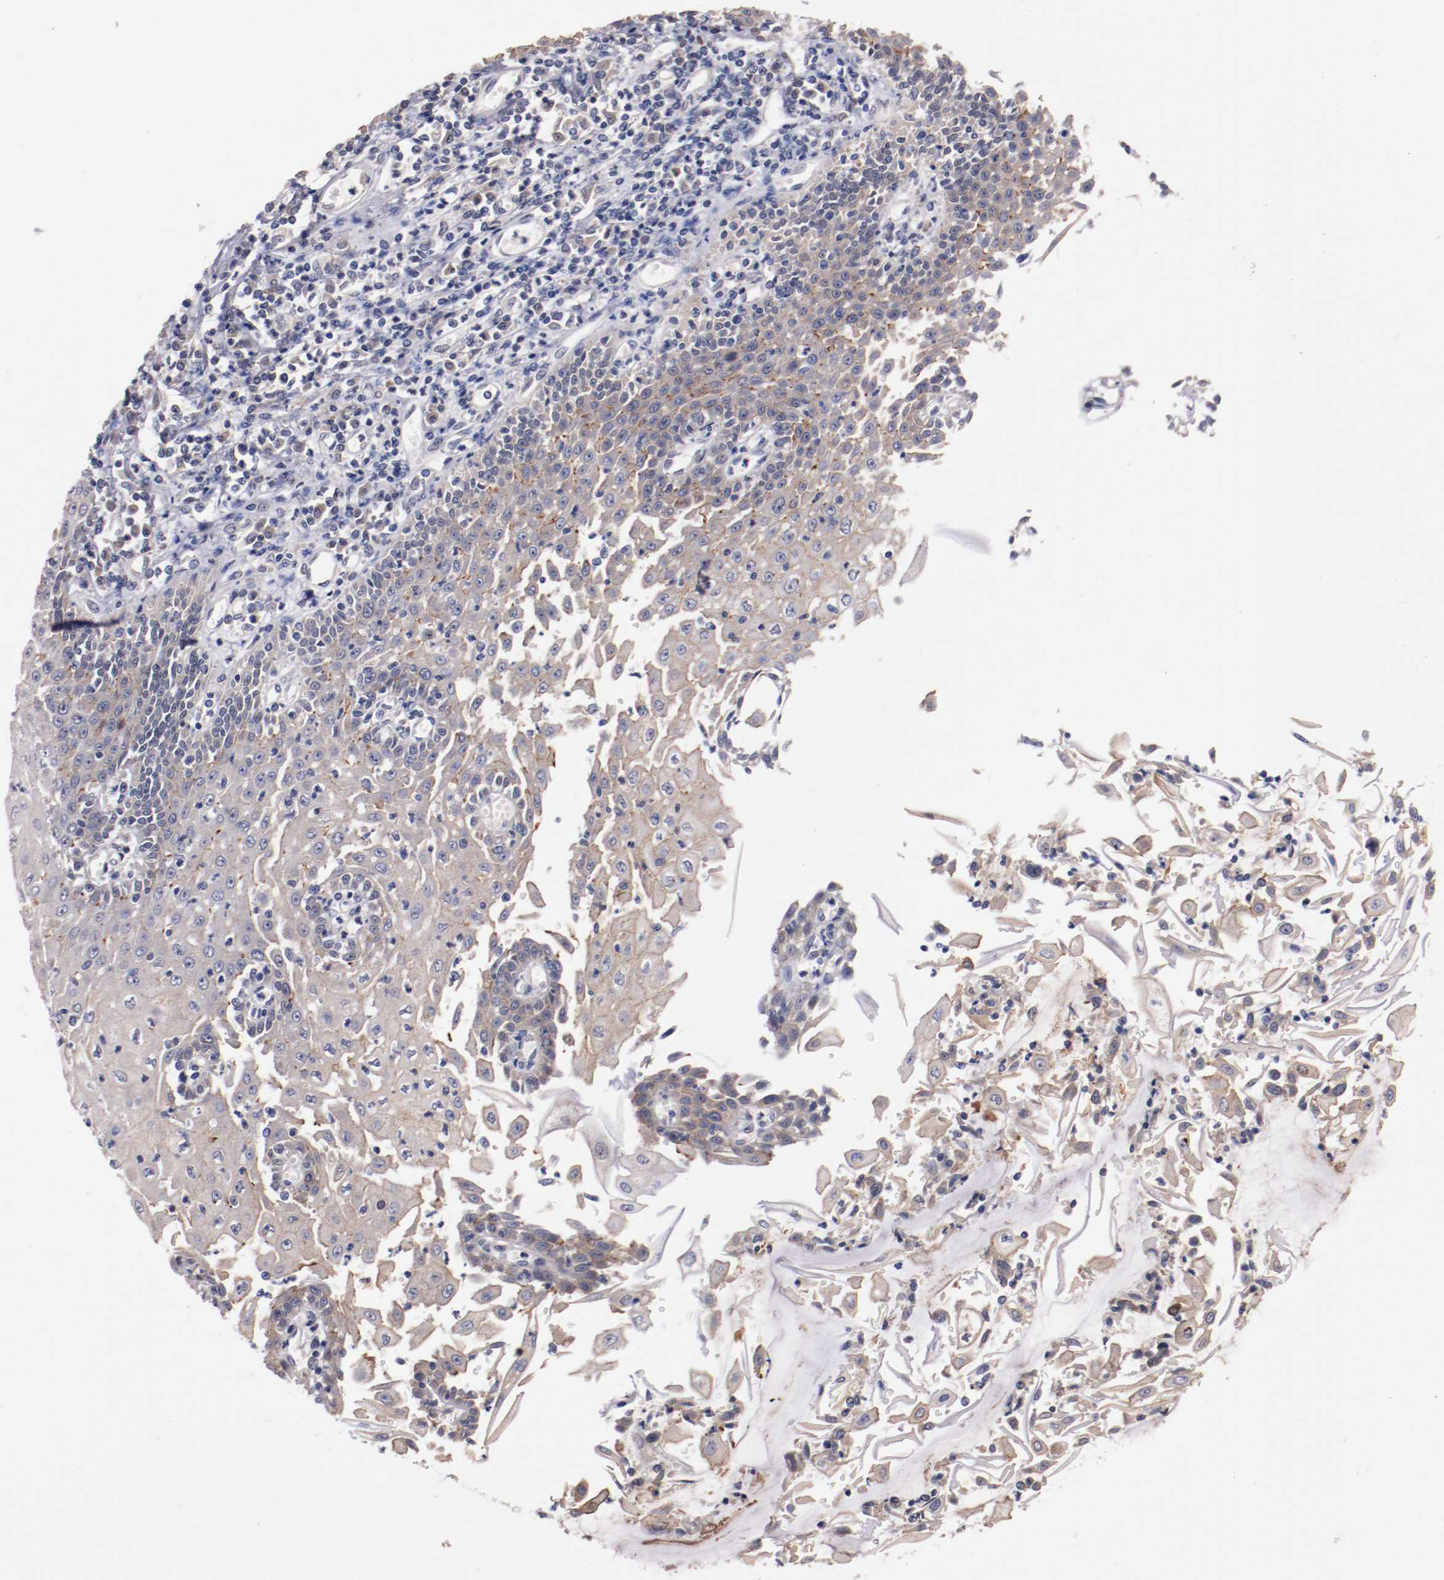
{"staining": {"intensity": "weak", "quantity": ">75%", "location": "cytoplasmic/membranous"}, "tissue": "esophagus", "cell_type": "Squamous epithelial cells", "image_type": "normal", "snomed": [{"axis": "morphology", "description": "Normal tissue, NOS"}, {"axis": "topography", "description": "Esophagus"}], "caption": "Immunohistochemistry photomicrograph of benign esophagus: human esophagus stained using immunohistochemistry (IHC) reveals low levels of weak protein expression localized specifically in the cytoplasmic/membranous of squamous epithelial cells, appearing as a cytoplasmic/membranous brown color.", "gene": "FAM81A", "patient": {"sex": "male", "age": 65}}